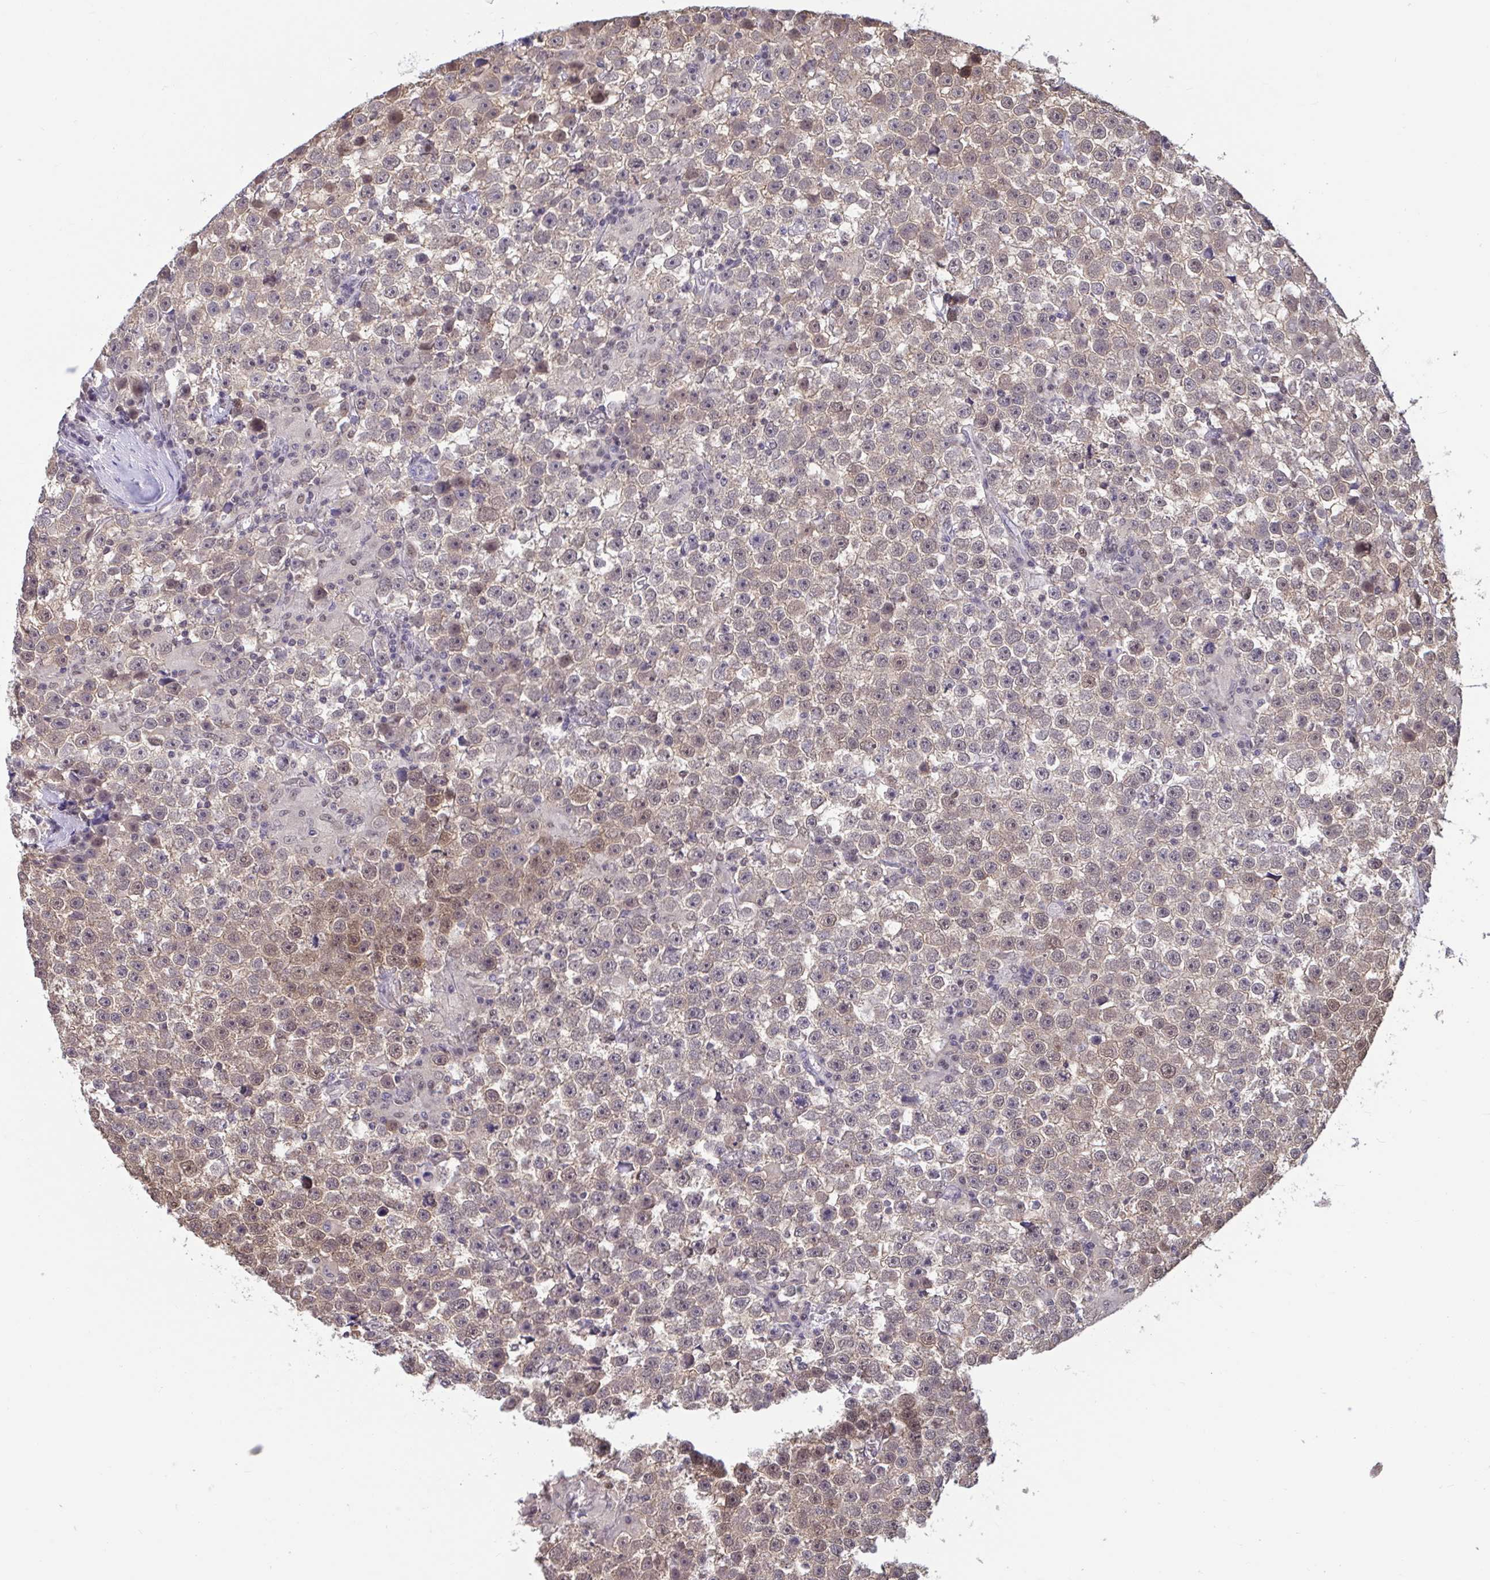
{"staining": {"intensity": "weak", "quantity": "25%-75%", "location": "cytoplasmic/membranous,nuclear"}, "tissue": "testis cancer", "cell_type": "Tumor cells", "image_type": "cancer", "snomed": [{"axis": "morphology", "description": "Seminoma, NOS"}, {"axis": "topography", "description": "Testis"}], "caption": "Brown immunohistochemical staining in testis cancer (seminoma) demonstrates weak cytoplasmic/membranous and nuclear staining in about 25%-75% of tumor cells.", "gene": "RBL1", "patient": {"sex": "male", "age": 31}}